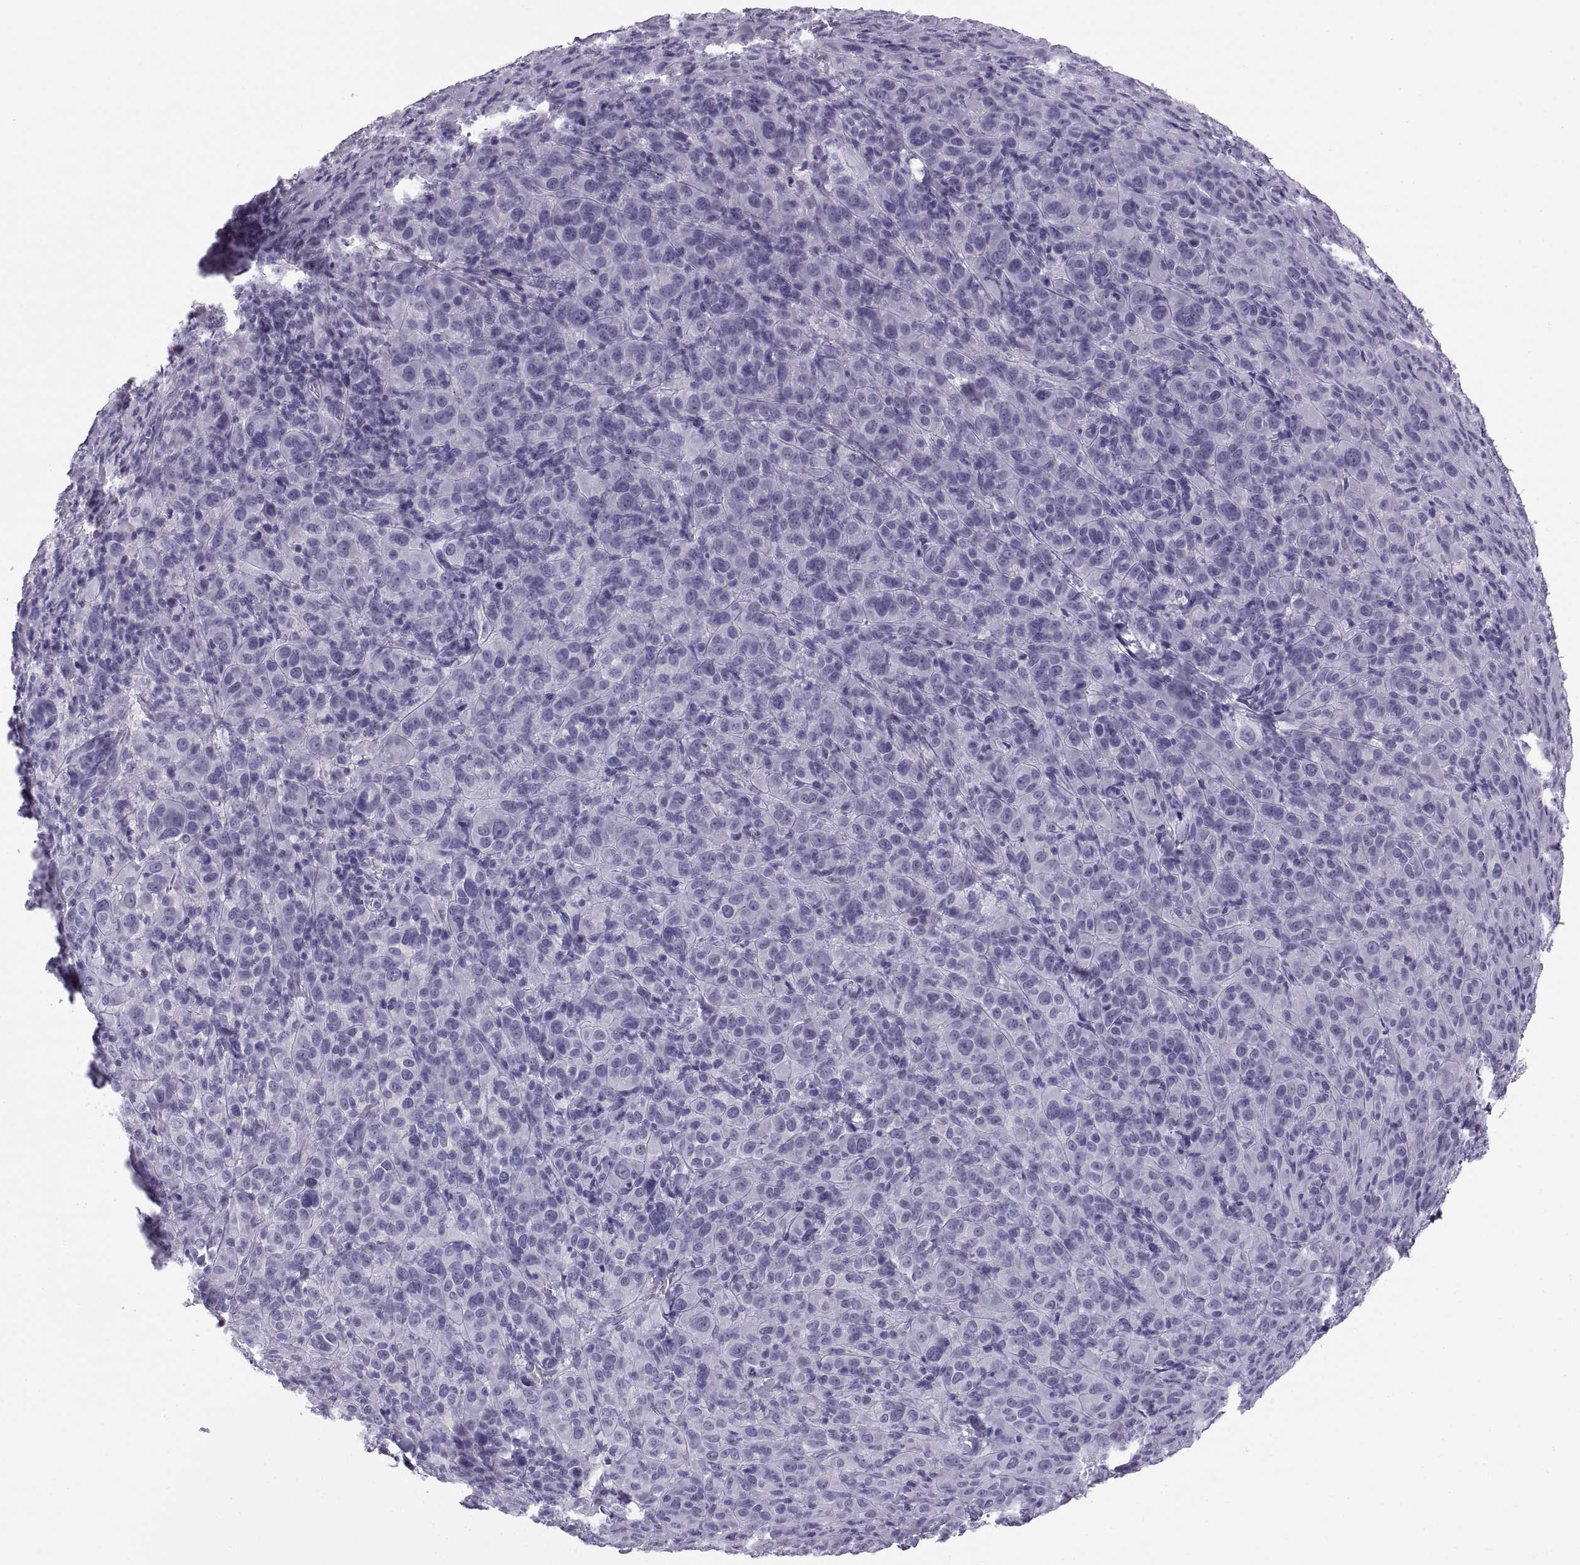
{"staining": {"intensity": "negative", "quantity": "none", "location": "none"}, "tissue": "melanoma", "cell_type": "Tumor cells", "image_type": "cancer", "snomed": [{"axis": "morphology", "description": "Malignant melanoma, NOS"}, {"axis": "topography", "description": "Skin"}], "caption": "Protein analysis of malignant melanoma displays no significant staining in tumor cells. (DAB immunohistochemistry visualized using brightfield microscopy, high magnification).", "gene": "CT47A10", "patient": {"sex": "female", "age": 87}}